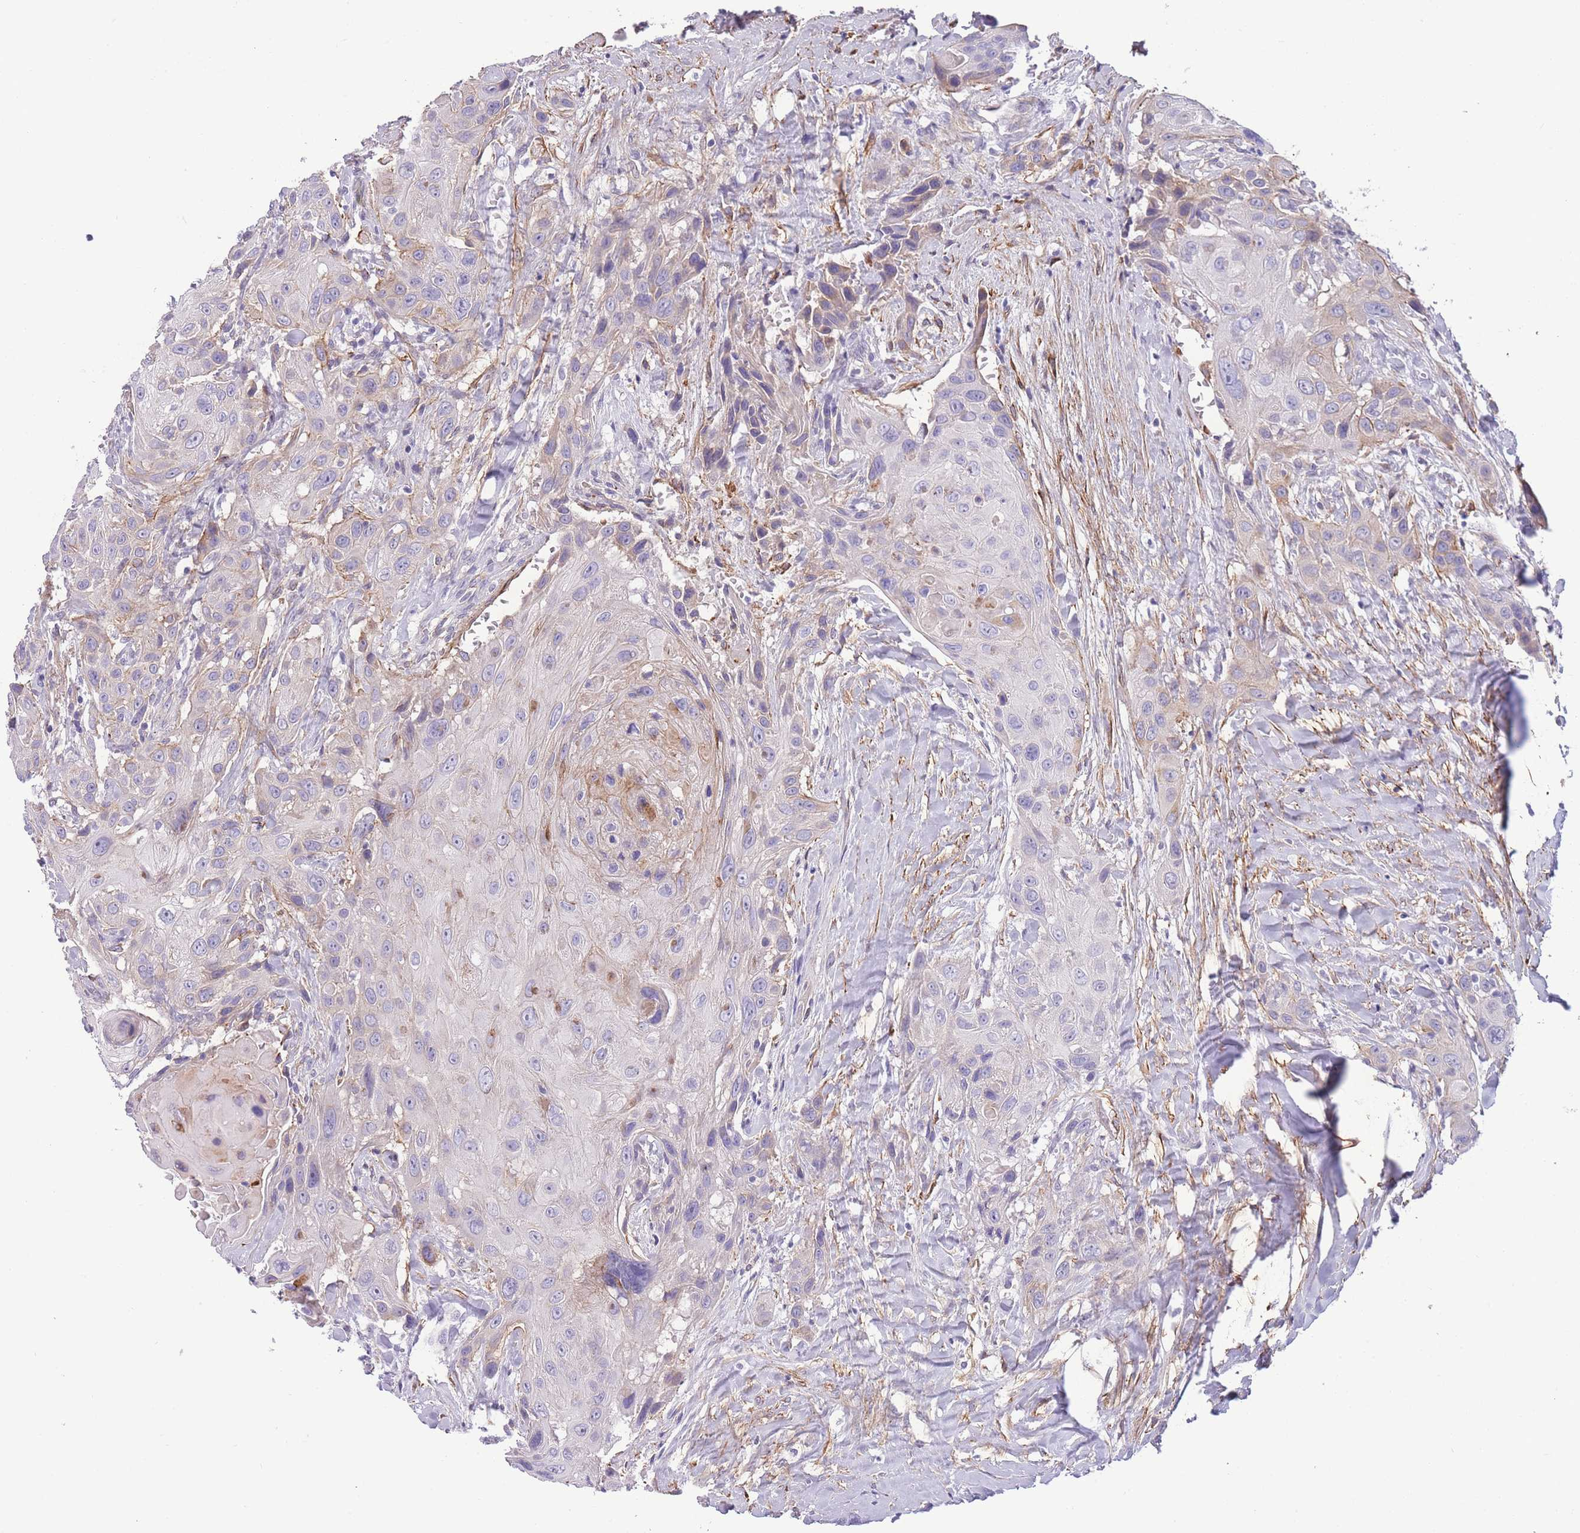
{"staining": {"intensity": "negative", "quantity": "none", "location": "none"}, "tissue": "head and neck cancer", "cell_type": "Tumor cells", "image_type": "cancer", "snomed": [{"axis": "morphology", "description": "Squamous cell carcinoma, NOS"}, {"axis": "topography", "description": "Head-Neck"}], "caption": "IHC photomicrograph of neoplastic tissue: head and neck squamous cell carcinoma stained with DAB shows no significant protein expression in tumor cells.", "gene": "FAM124A", "patient": {"sex": "male", "age": 81}}